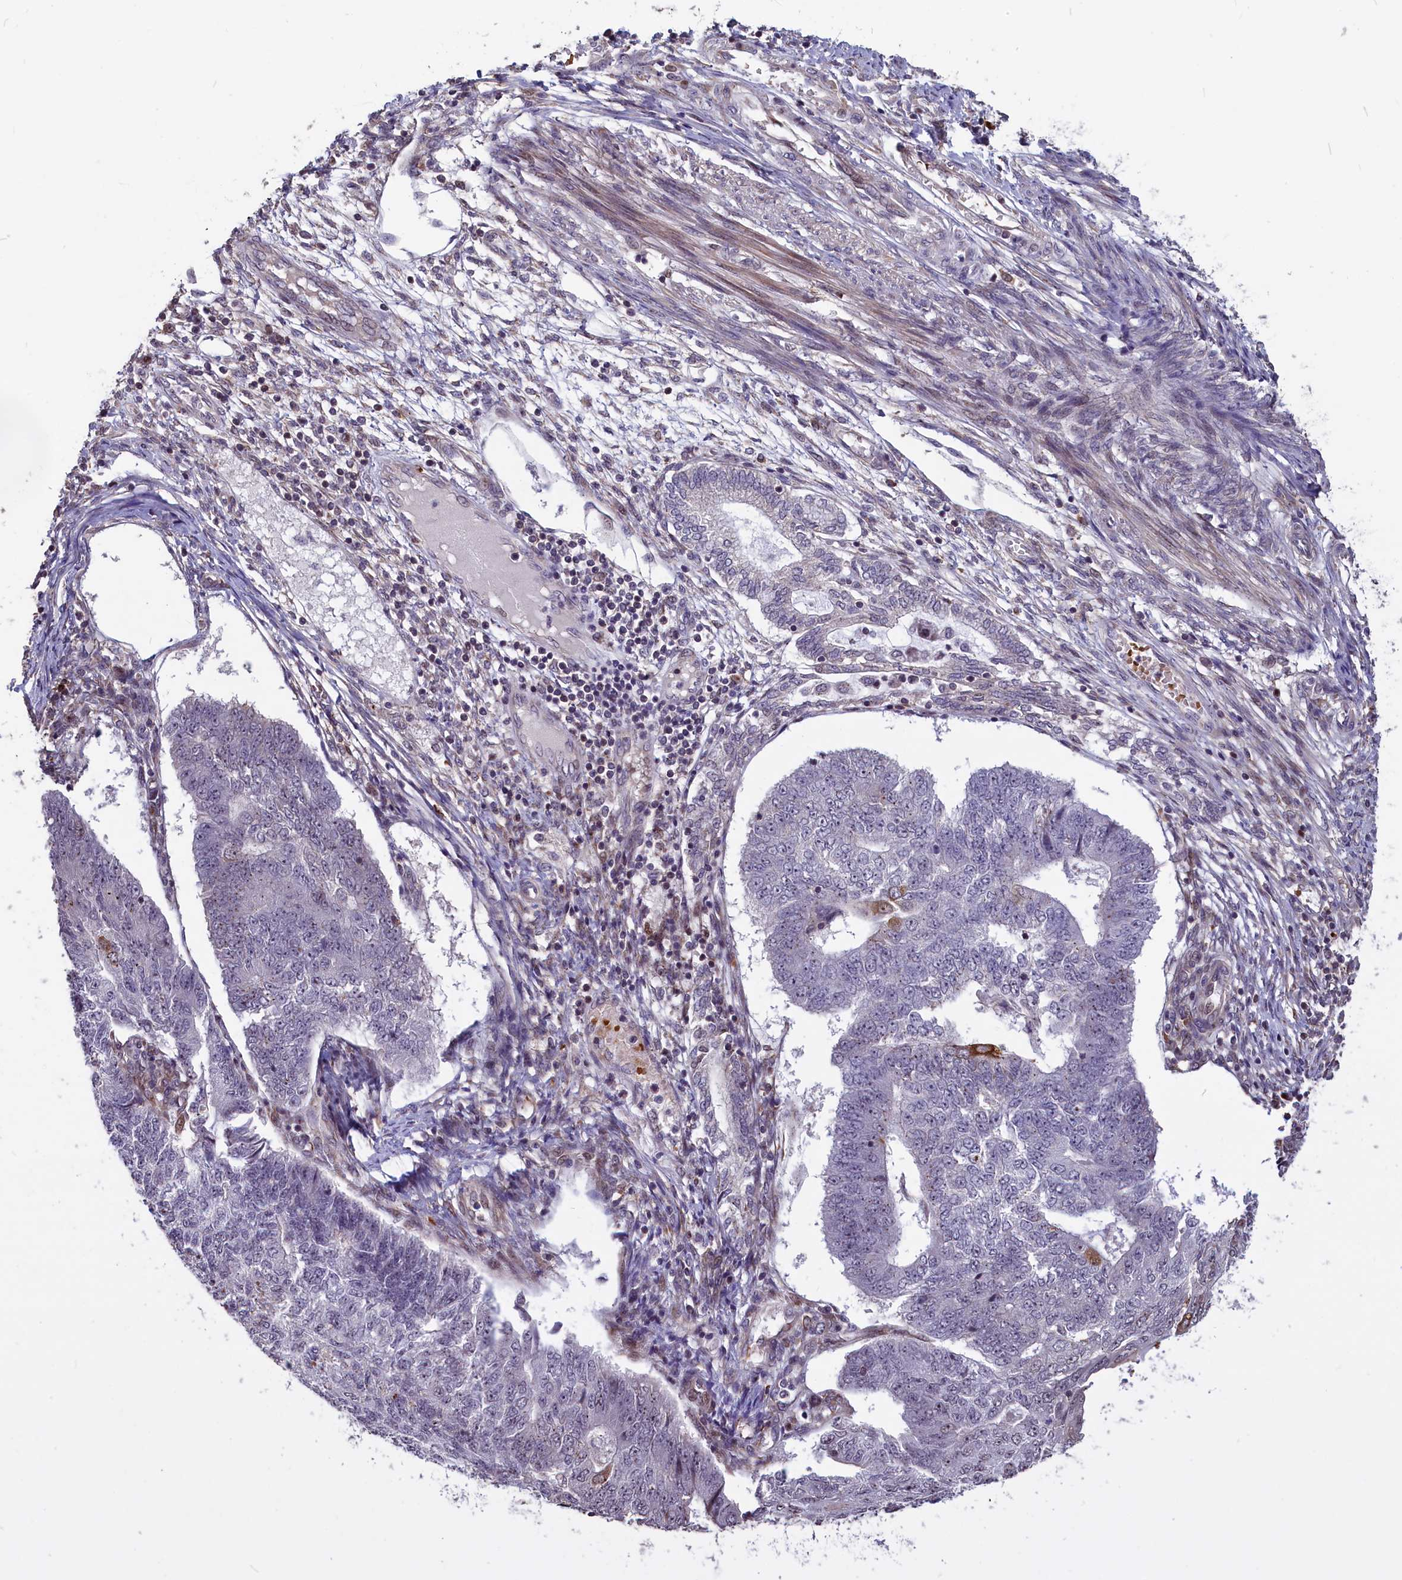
{"staining": {"intensity": "negative", "quantity": "none", "location": "none"}, "tissue": "endometrial cancer", "cell_type": "Tumor cells", "image_type": "cancer", "snomed": [{"axis": "morphology", "description": "Adenocarcinoma, NOS"}, {"axis": "topography", "description": "Endometrium"}], "caption": "DAB (3,3'-diaminobenzidine) immunohistochemical staining of endometrial cancer (adenocarcinoma) displays no significant staining in tumor cells.", "gene": "SHFL", "patient": {"sex": "female", "age": 32}}